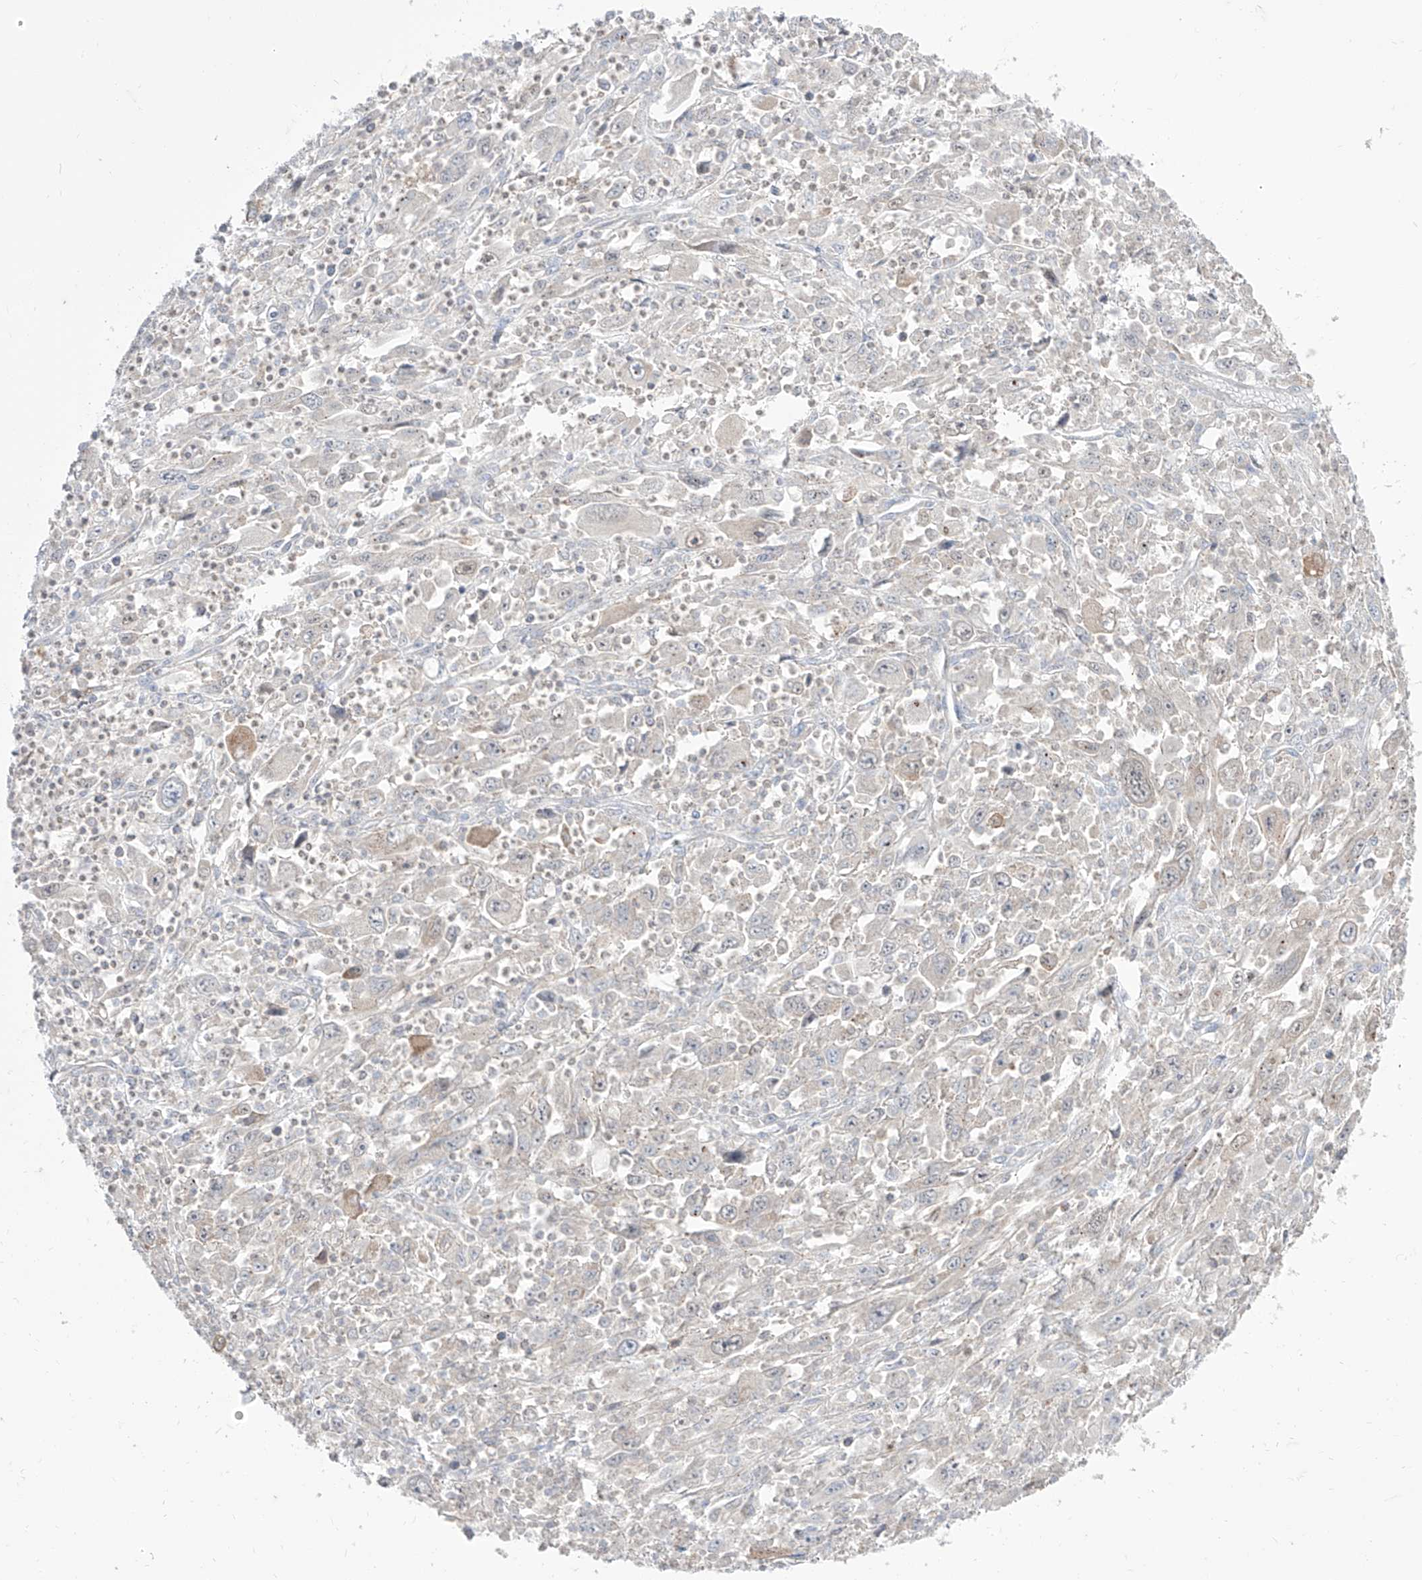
{"staining": {"intensity": "negative", "quantity": "none", "location": "none"}, "tissue": "melanoma", "cell_type": "Tumor cells", "image_type": "cancer", "snomed": [{"axis": "morphology", "description": "Malignant melanoma, Metastatic site"}, {"axis": "topography", "description": "Skin"}], "caption": "Tumor cells show no significant staining in melanoma.", "gene": "BROX", "patient": {"sex": "female", "age": 56}}